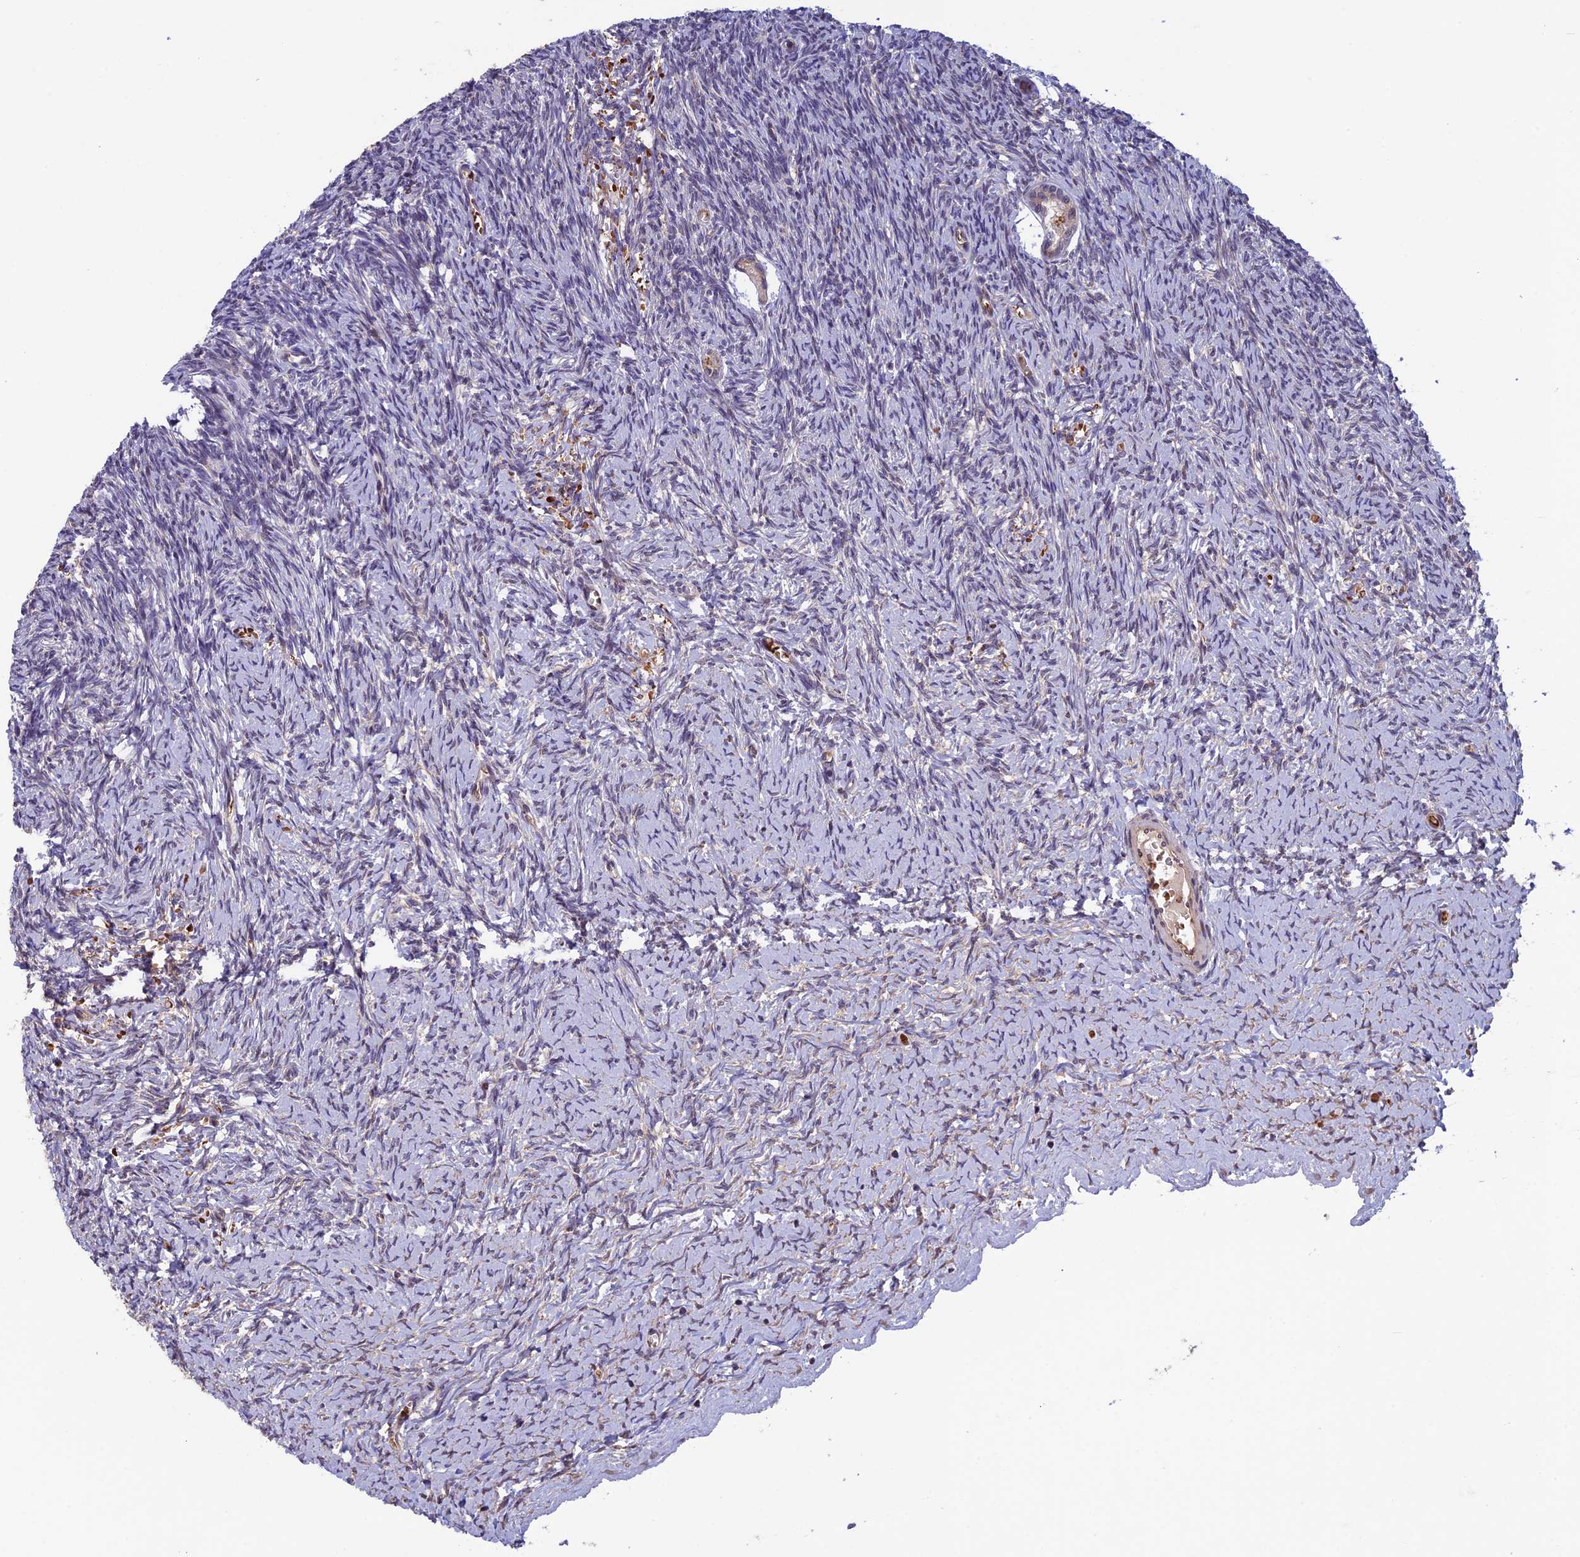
{"staining": {"intensity": "weak", "quantity": "25%-75%", "location": "cytoplasmic/membranous"}, "tissue": "ovary", "cell_type": "Follicle cells", "image_type": "normal", "snomed": [{"axis": "morphology", "description": "Normal tissue, NOS"}, {"axis": "topography", "description": "Ovary"}], "caption": "Follicle cells display low levels of weak cytoplasmic/membranous expression in approximately 25%-75% of cells in normal human ovary.", "gene": "CCDC9B", "patient": {"sex": "female", "age": 39}}